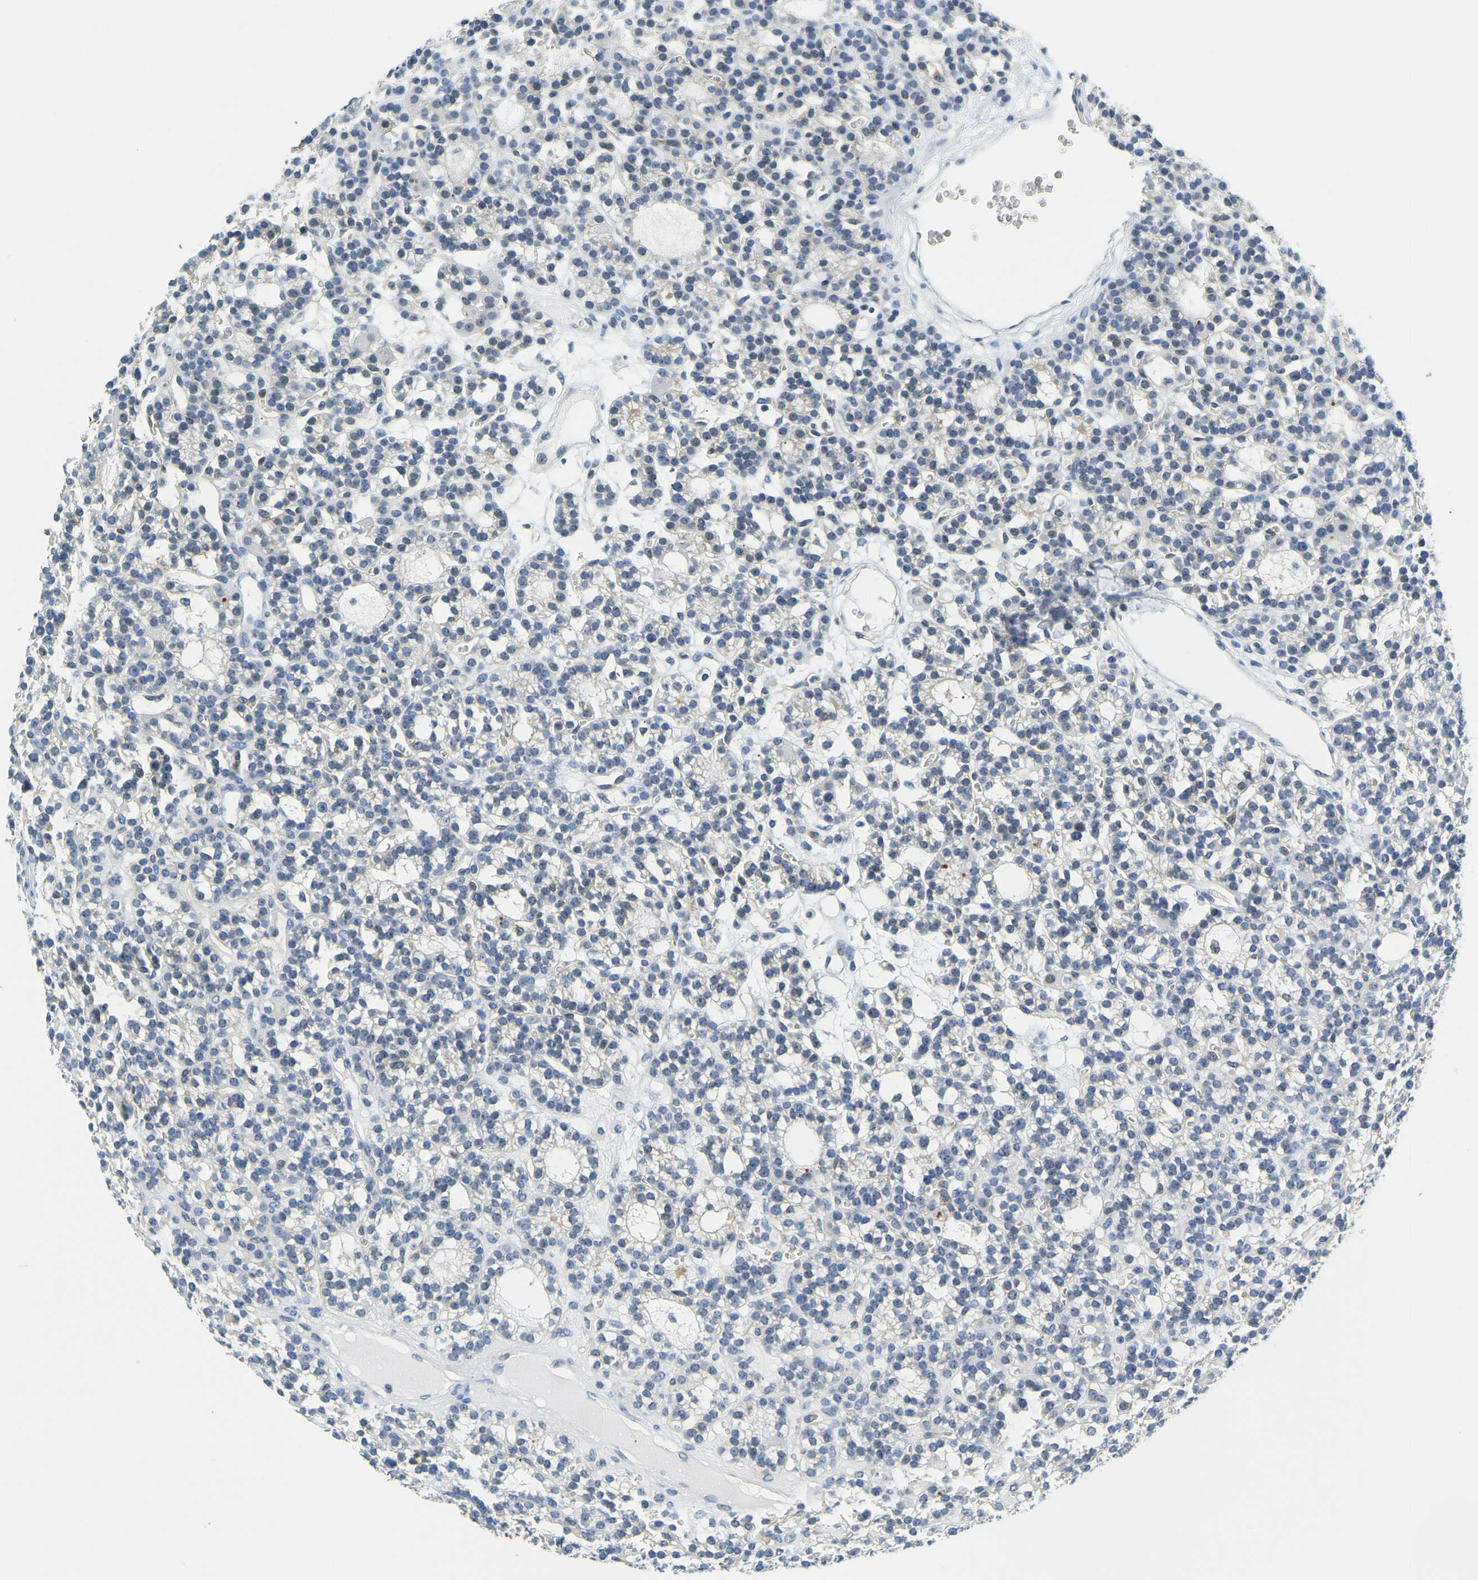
{"staining": {"intensity": "negative", "quantity": "none", "location": "none"}, "tissue": "parathyroid gland", "cell_type": "Glandular cells", "image_type": "normal", "snomed": [{"axis": "morphology", "description": "Normal tissue, NOS"}, {"axis": "morphology", "description": "Adenoma, NOS"}, {"axis": "topography", "description": "Parathyroid gland"}], "caption": "IHC photomicrograph of unremarkable human parathyroid gland stained for a protein (brown), which reveals no positivity in glandular cells. (Immunohistochemistry (ihc), brightfield microscopy, high magnification).", "gene": "RRP1", "patient": {"sex": "female", "age": 58}}